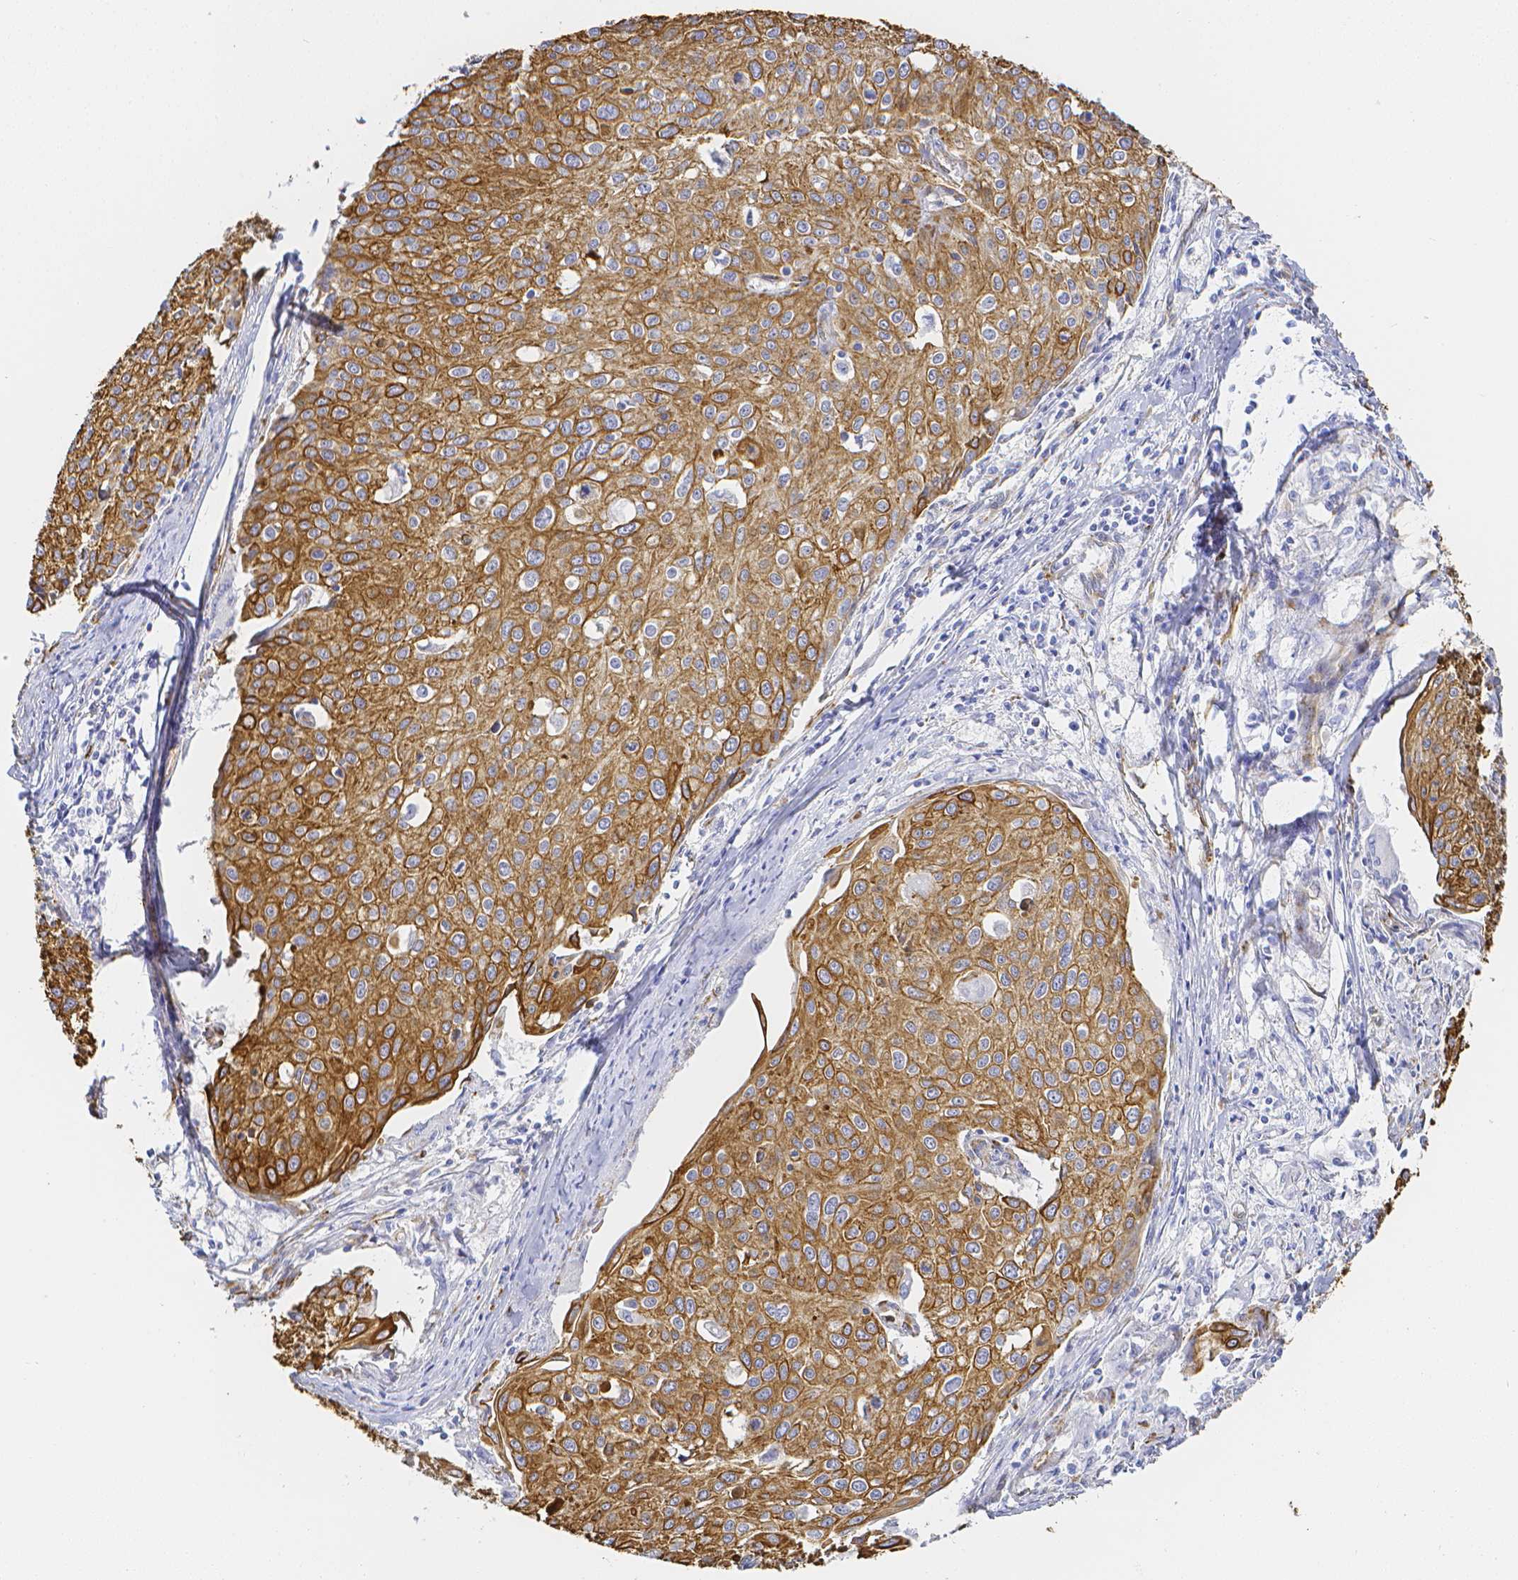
{"staining": {"intensity": "moderate", "quantity": ">75%", "location": "cytoplasmic/membranous"}, "tissue": "cervical cancer", "cell_type": "Tumor cells", "image_type": "cancer", "snomed": [{"axis": "morphology", "description": "Squamous cell carcinoma, NOS"}, {"axis": "topography", "description": "Cervix"}], "caption": "Squamous cell carcinoma (cervical) tissue exhibits moderate cytoplasmic/membranous expression in approximately >75% of tumor cells, visualized by immunohistochemistry. Nuclei are stained in blue.", "gene": "SMURF1", "patient": {"sex": "female", "age": 38}}